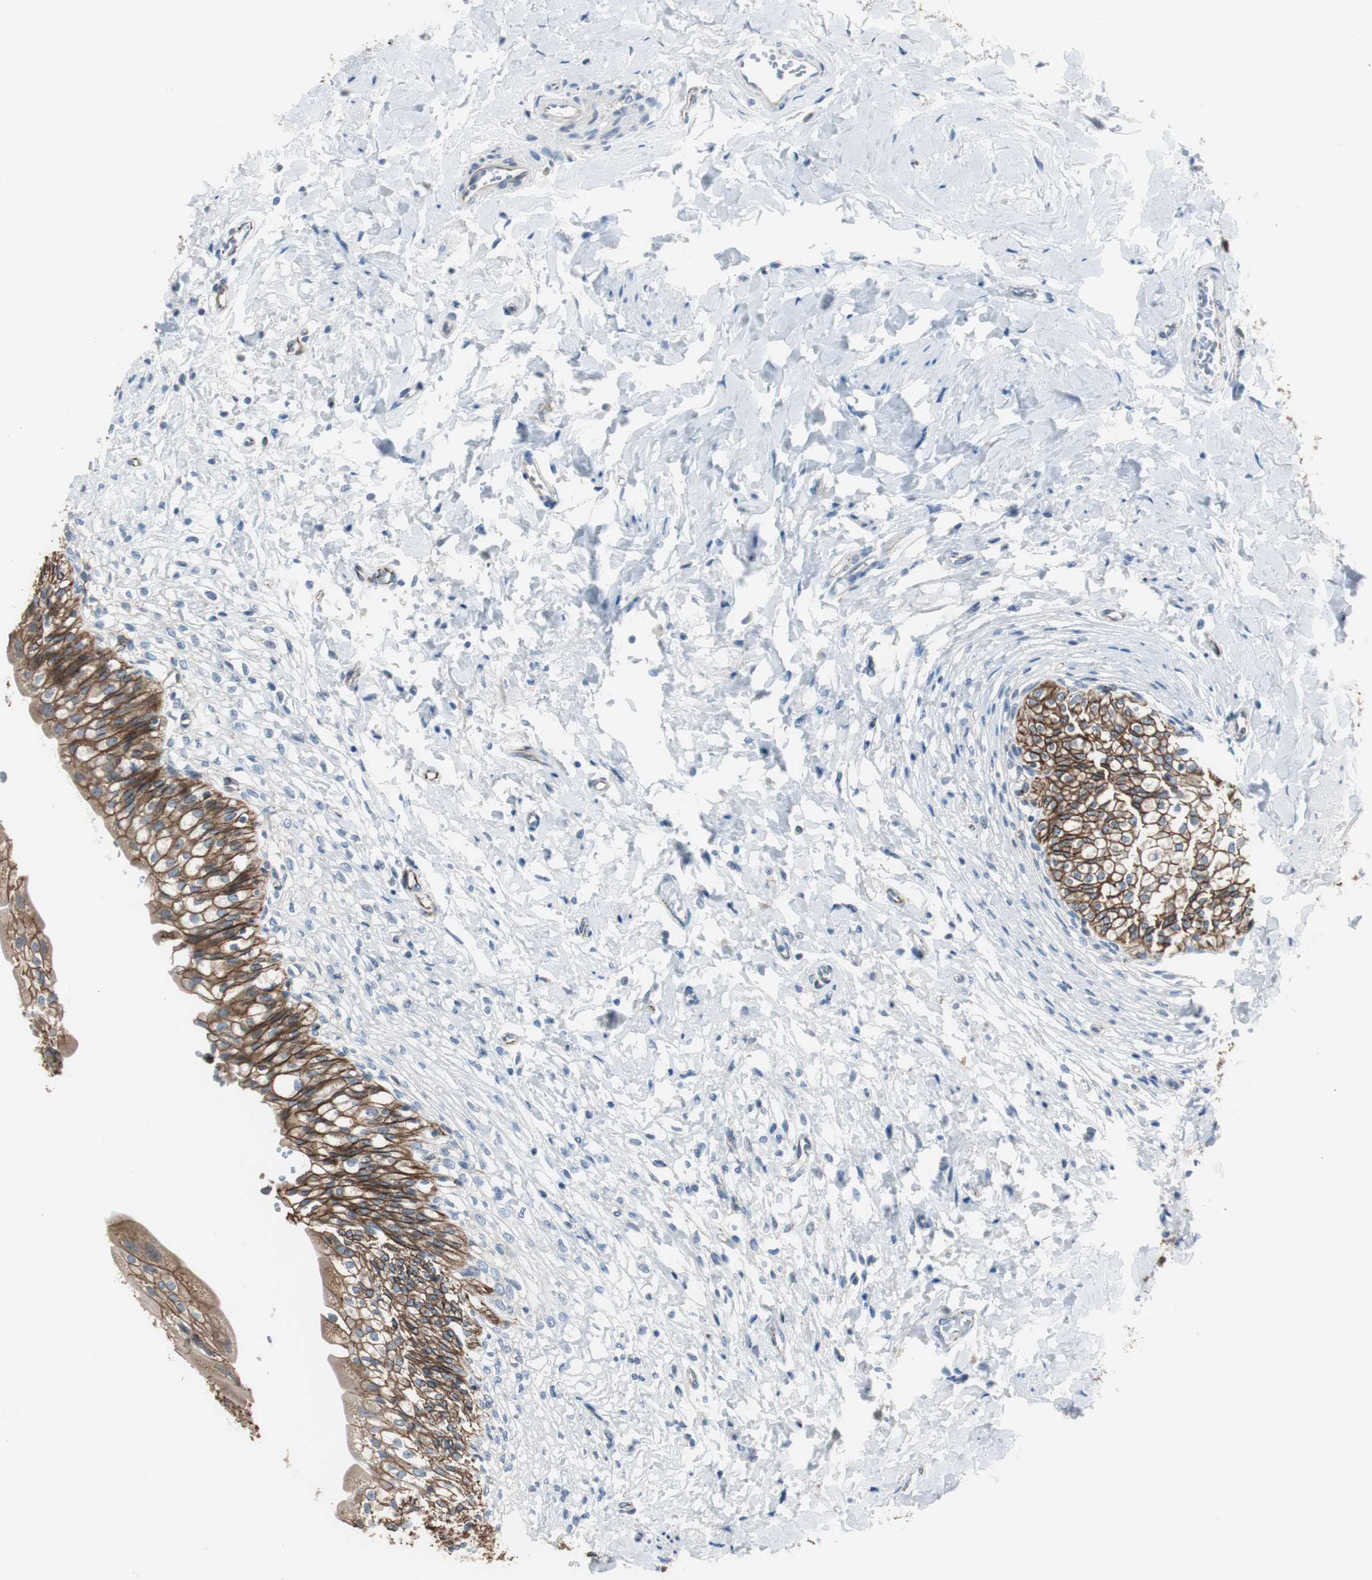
{"staining": {"intensity": "strong", "quantity": ">75%", "location": "cytoplasmic/membranous"}, "tissue": "urinary bladder", "cell_type": "Urothelial cells", "image_type": "normal", "snomed": [{"axis": "morphology", "description": "Normal tissue, NOS"}, {"axis": "morphology", "description": "Inflammation, NOS"}, {"axis": "topography", "description": "Urinary bladder"}], "caption": "Strong cytoplasmic/membranous protein positivity is identified in about >75% of urothelial cells in urinary bladder.", "gene": "STXBP4", "patient": {"sex": "female", "age": 80}}